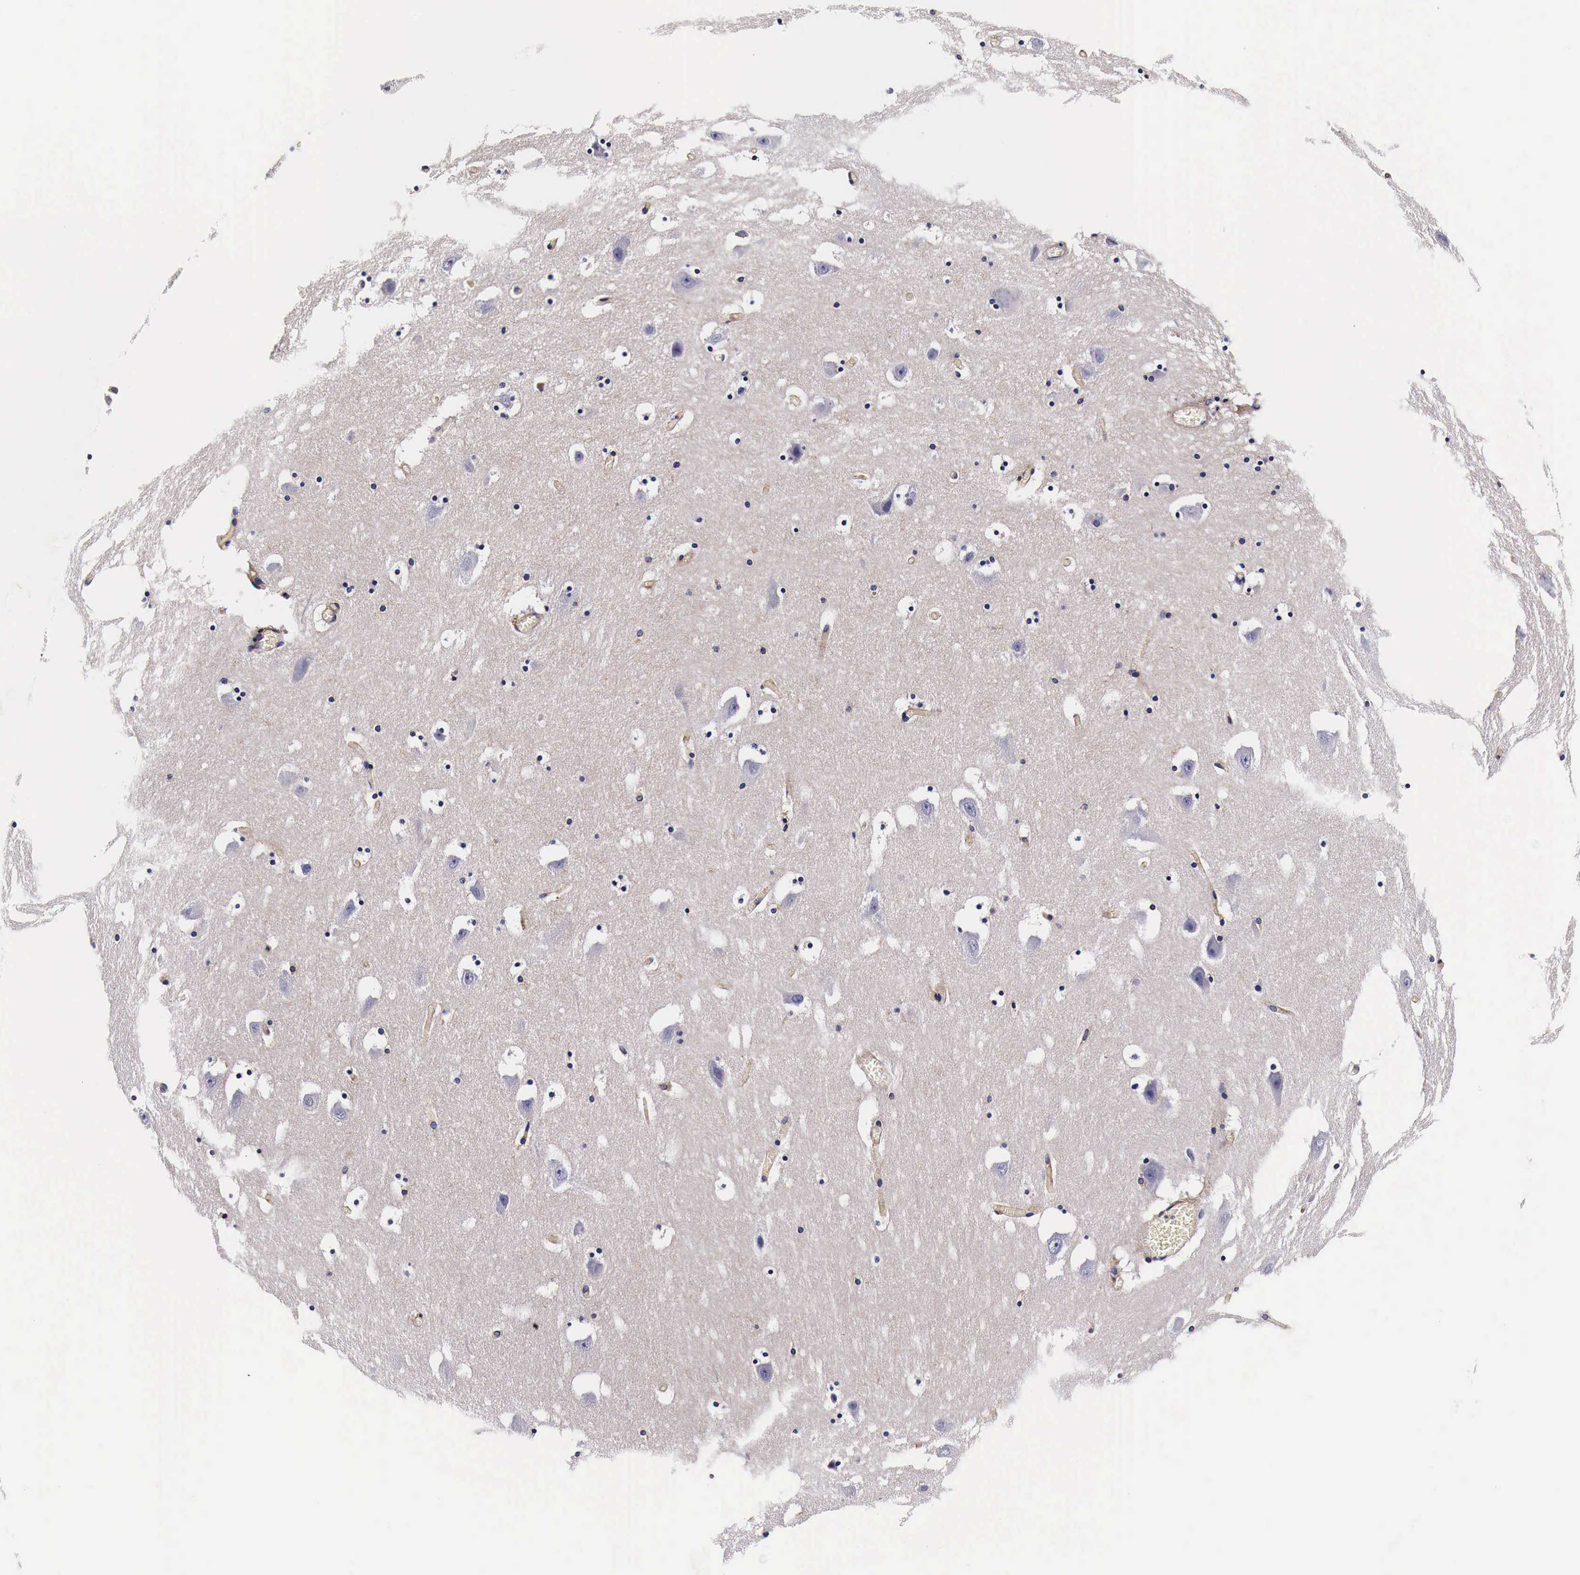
{"staining": {"intensity": "weak", "quantity": "25%-75%", "location": "cytoplasmic/membranous"}, "tissue": "hippocampus", "cell_type": "Glial cells", "image_type": "normal", "snomed": [{"axis": "morphology", "description": "Normal tissue, NOS"}, {"axis": "topography", "description": "Hippocampus"}], "caption": "A low amount of weak cytoplasmic/membranous positivity is seen in about 25%-75% of glial cells in unremarkable hippocampus. (DAB (3,3'-diaminobenzidine) IHC, brown staining for protein, blue staining for nuclei).", "gene": "RP2", "patient": {"sex": "male", "age": 45}}